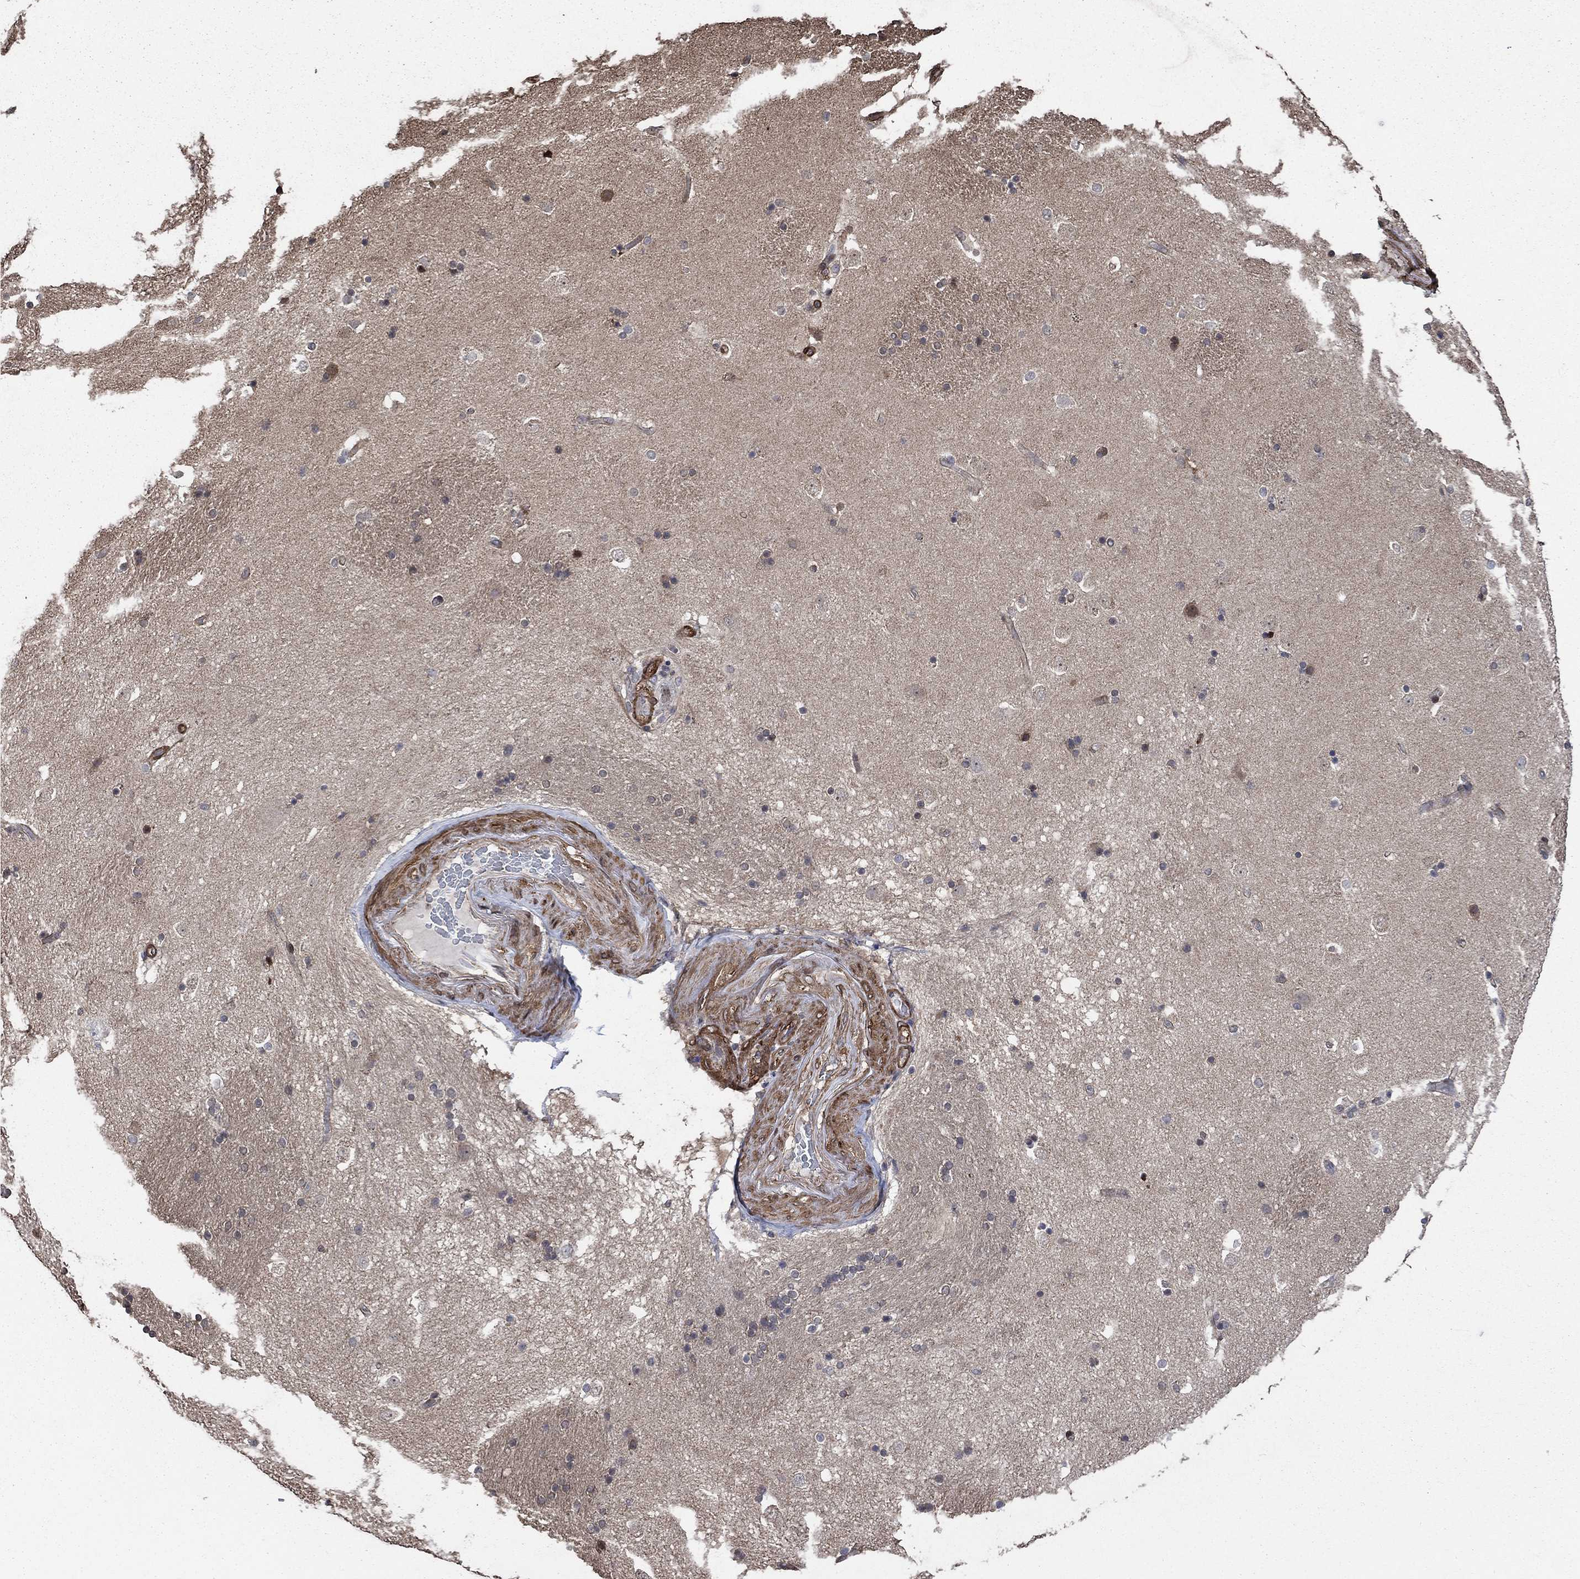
{"staining": {"intensity": "moderate", "quantity": "<25%", "location": "cytoplasmic/membranous,nuclear"}, "tissue": "caudate", "cell_type": "Glial cells", "image_type": "normal", "snomed": [{"axis": "morphology", "description": "Normal tissue, NOS"}, {"axis": "topography", "description": "Lateral ventricle wall"}], "caption": "An image showing moderate cytoplasmic/membranous,nuclear staining in about <25% of glial cells in unremarkable caudate, as visualized by brown immunohistochemical staining.", "gene": "PDE3A", "patient": {"sex": "male", "age": 51}}